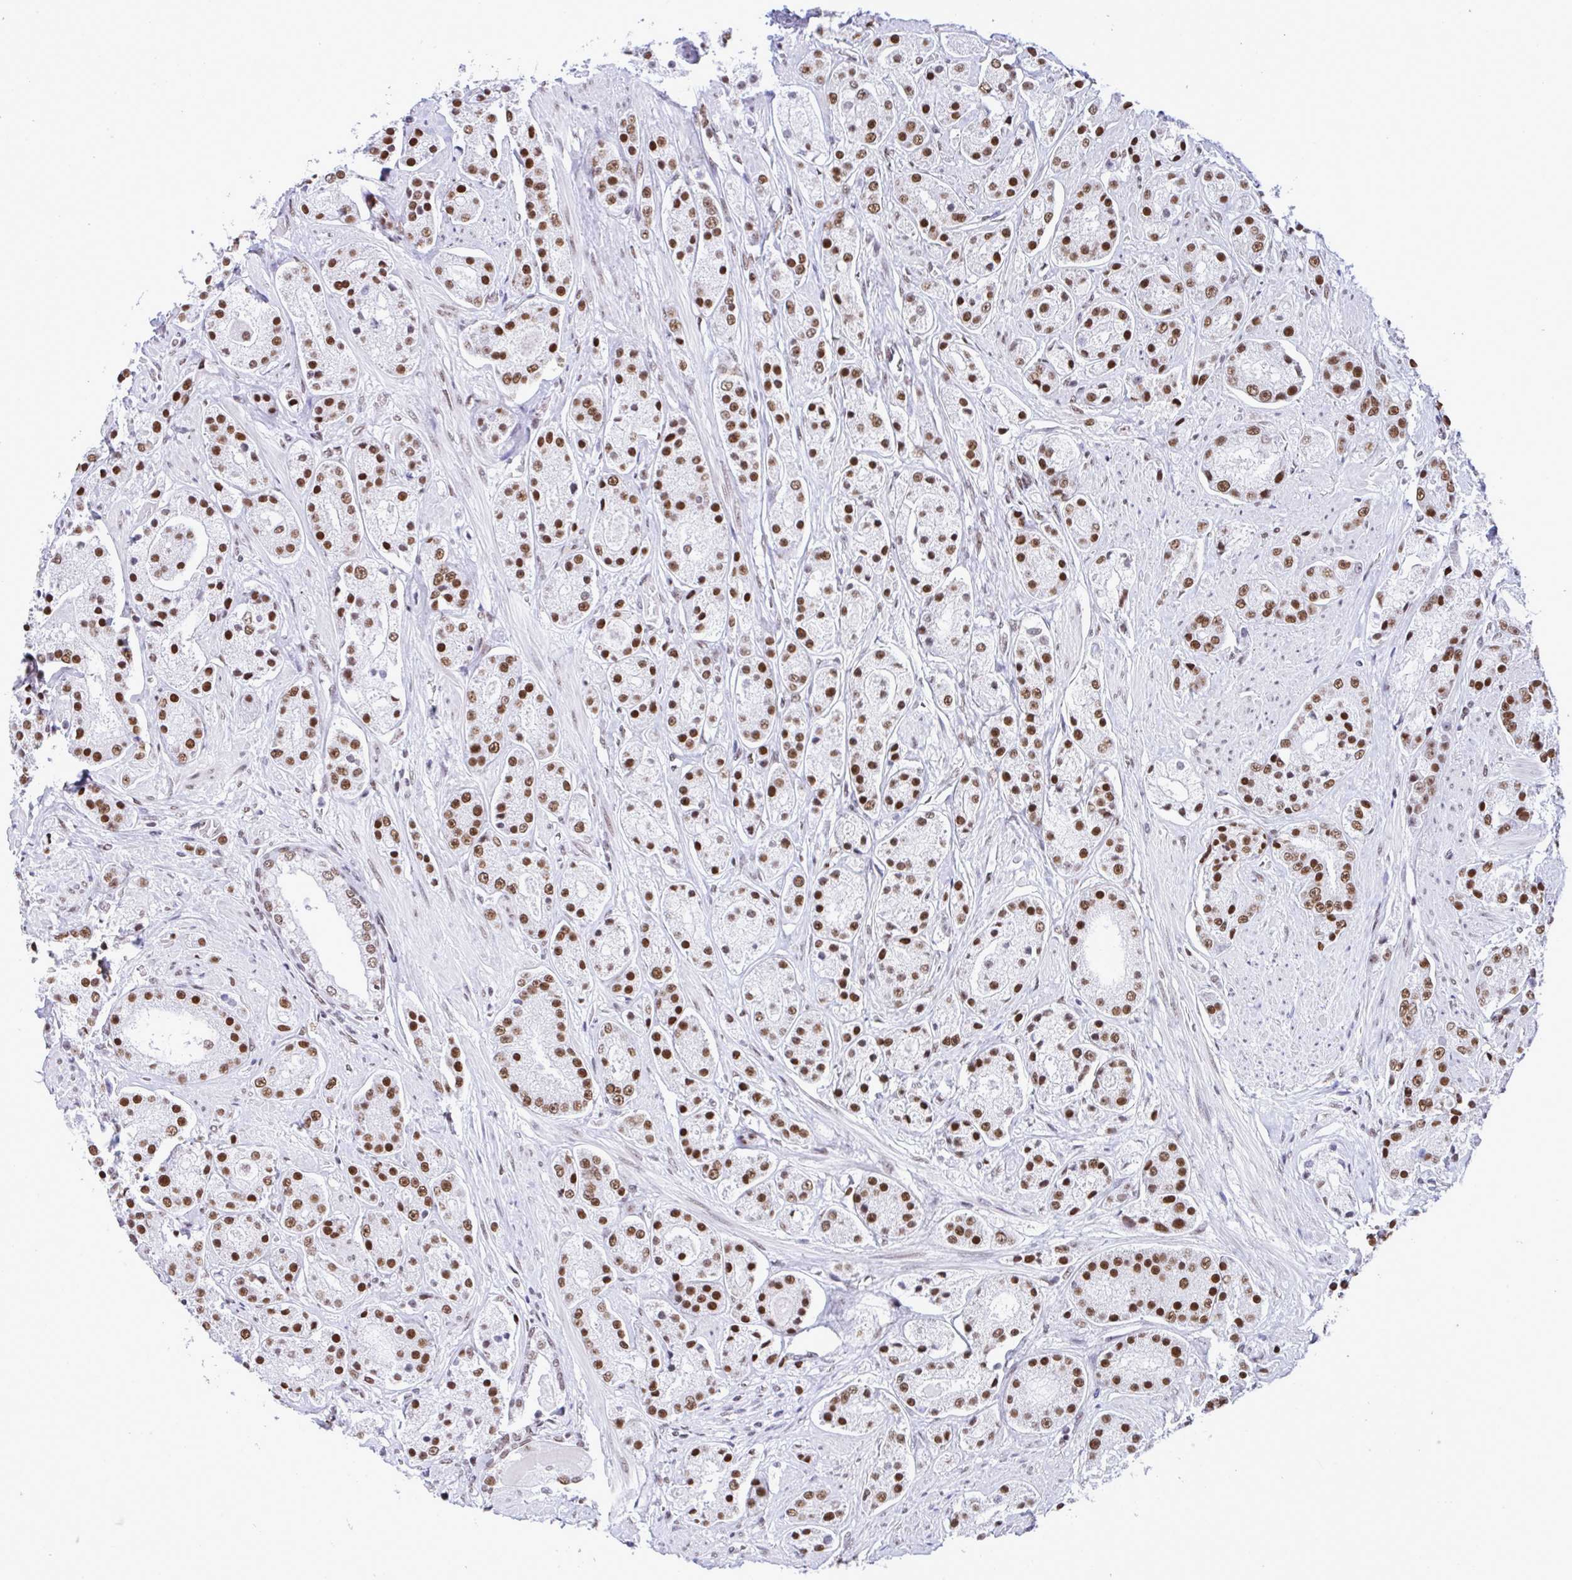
{"staining": {"intensity": "strong", "quantity": ">75%", "location": "nuclear"}, "tissue": "prostate cancer", "cell_type": "Tumor cells", "image_type": "cancer", "snomed": [{"axis": "morphology", "description": "Adenocarcinoma, High grade"}, {"axis": "topography", "description": "Prostate"}], "caption": "Protein positivity by immunohistochemistry (IHC) exhibits strong nuclear positivity in approximately >75% of tumor cells in prostate adenocarcinoma (high-grade).", "gene": "DDX52", "patient": {"sex": "male", "age": 67}}